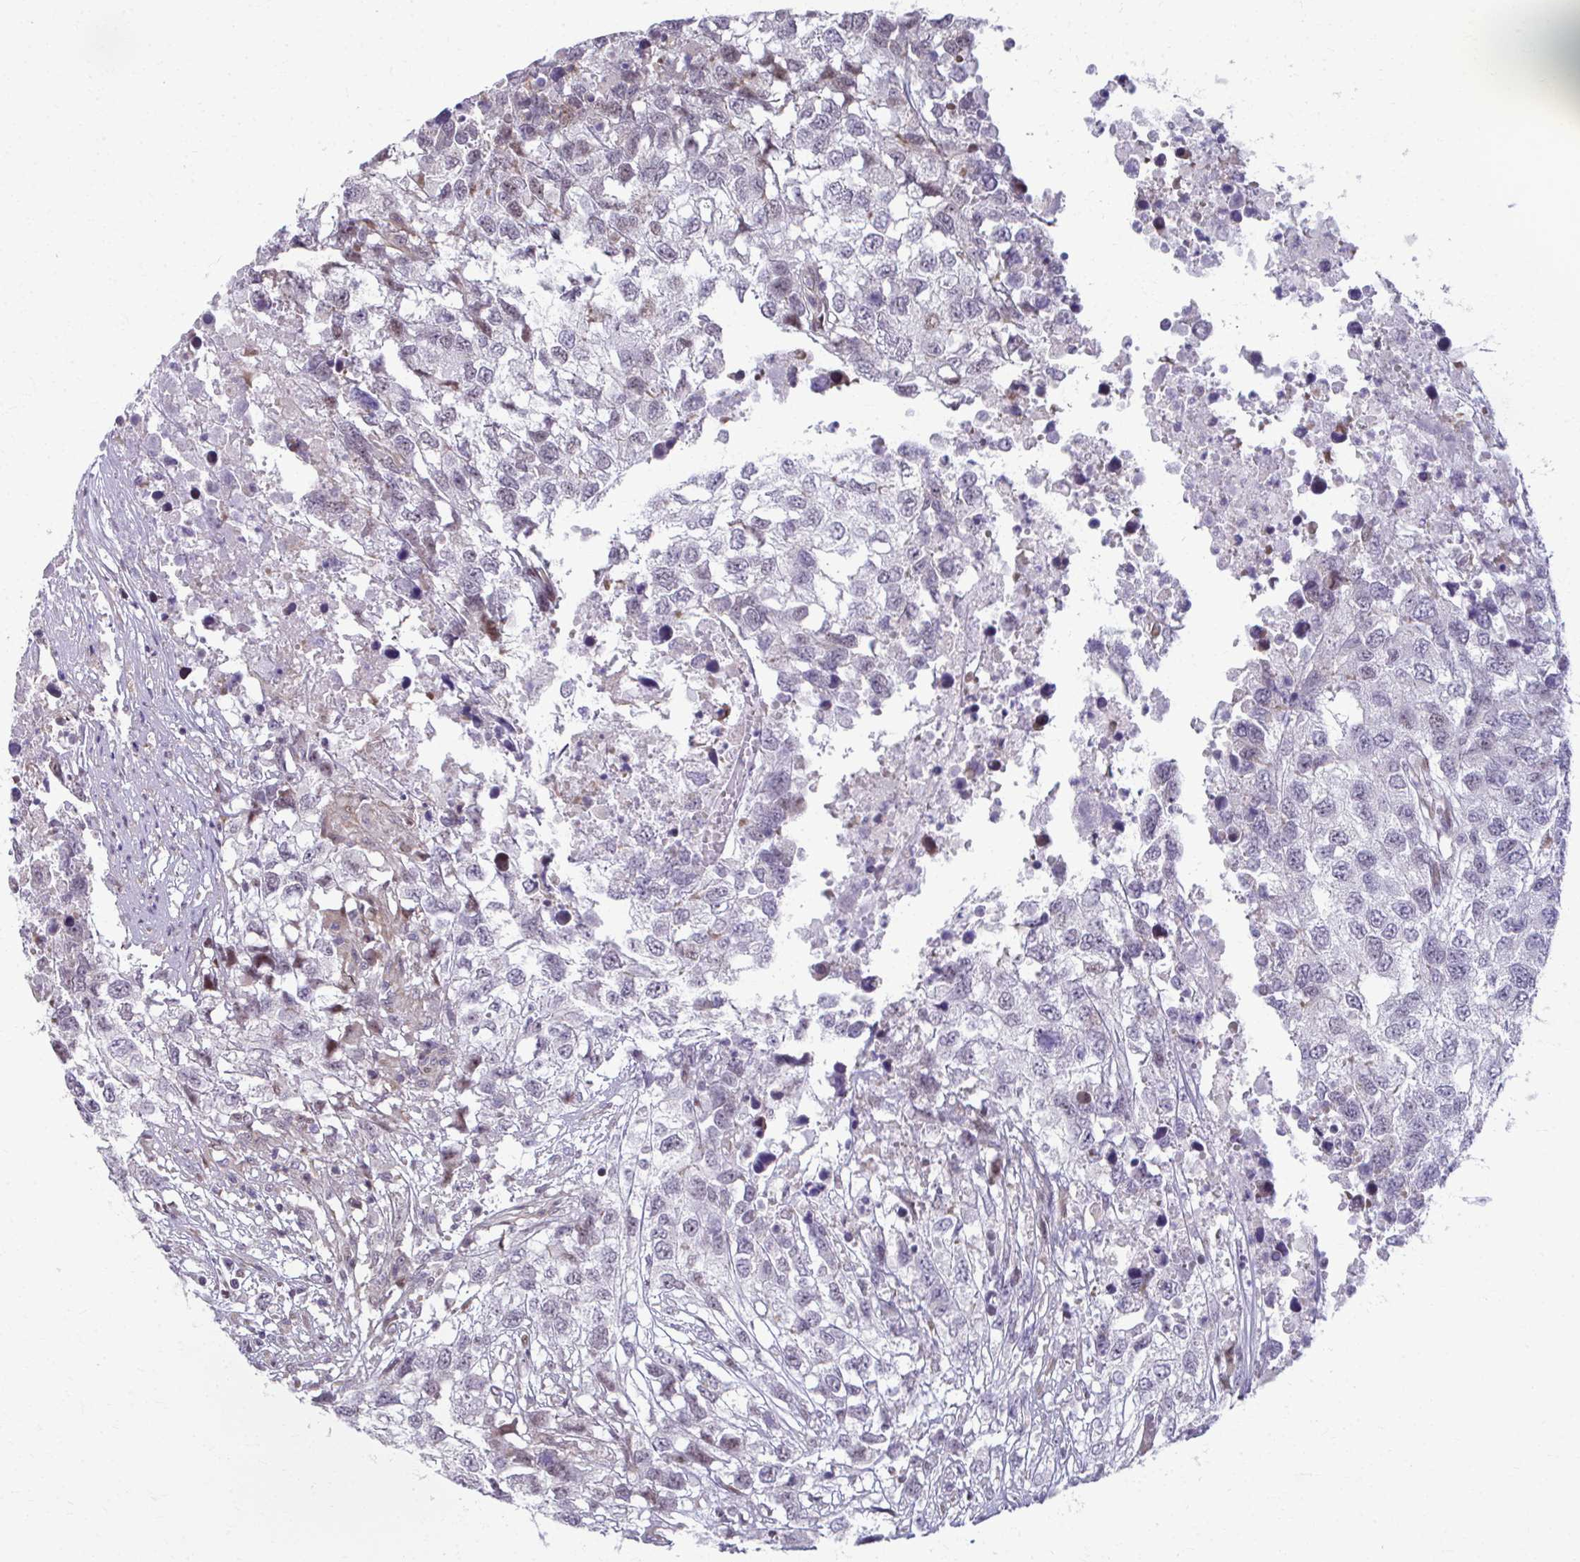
{"staining": {"intensity": "weak", "quantity": "<25%", "location": "nuclear"}, "tissue": "testis cancer", "cell_type": "Tumor cells", "image_type": "cancer", "snomed": [{"axis": "morphology", "description": "Carcinoma, Embryonal, NOS"}, {"axis": "topography", "description": "Testis"}], "caption": "There is no significant expression in tumor cells of testis cancer.", "gene": "MAF1", "patient": {"sex": "male", "age": 83}}